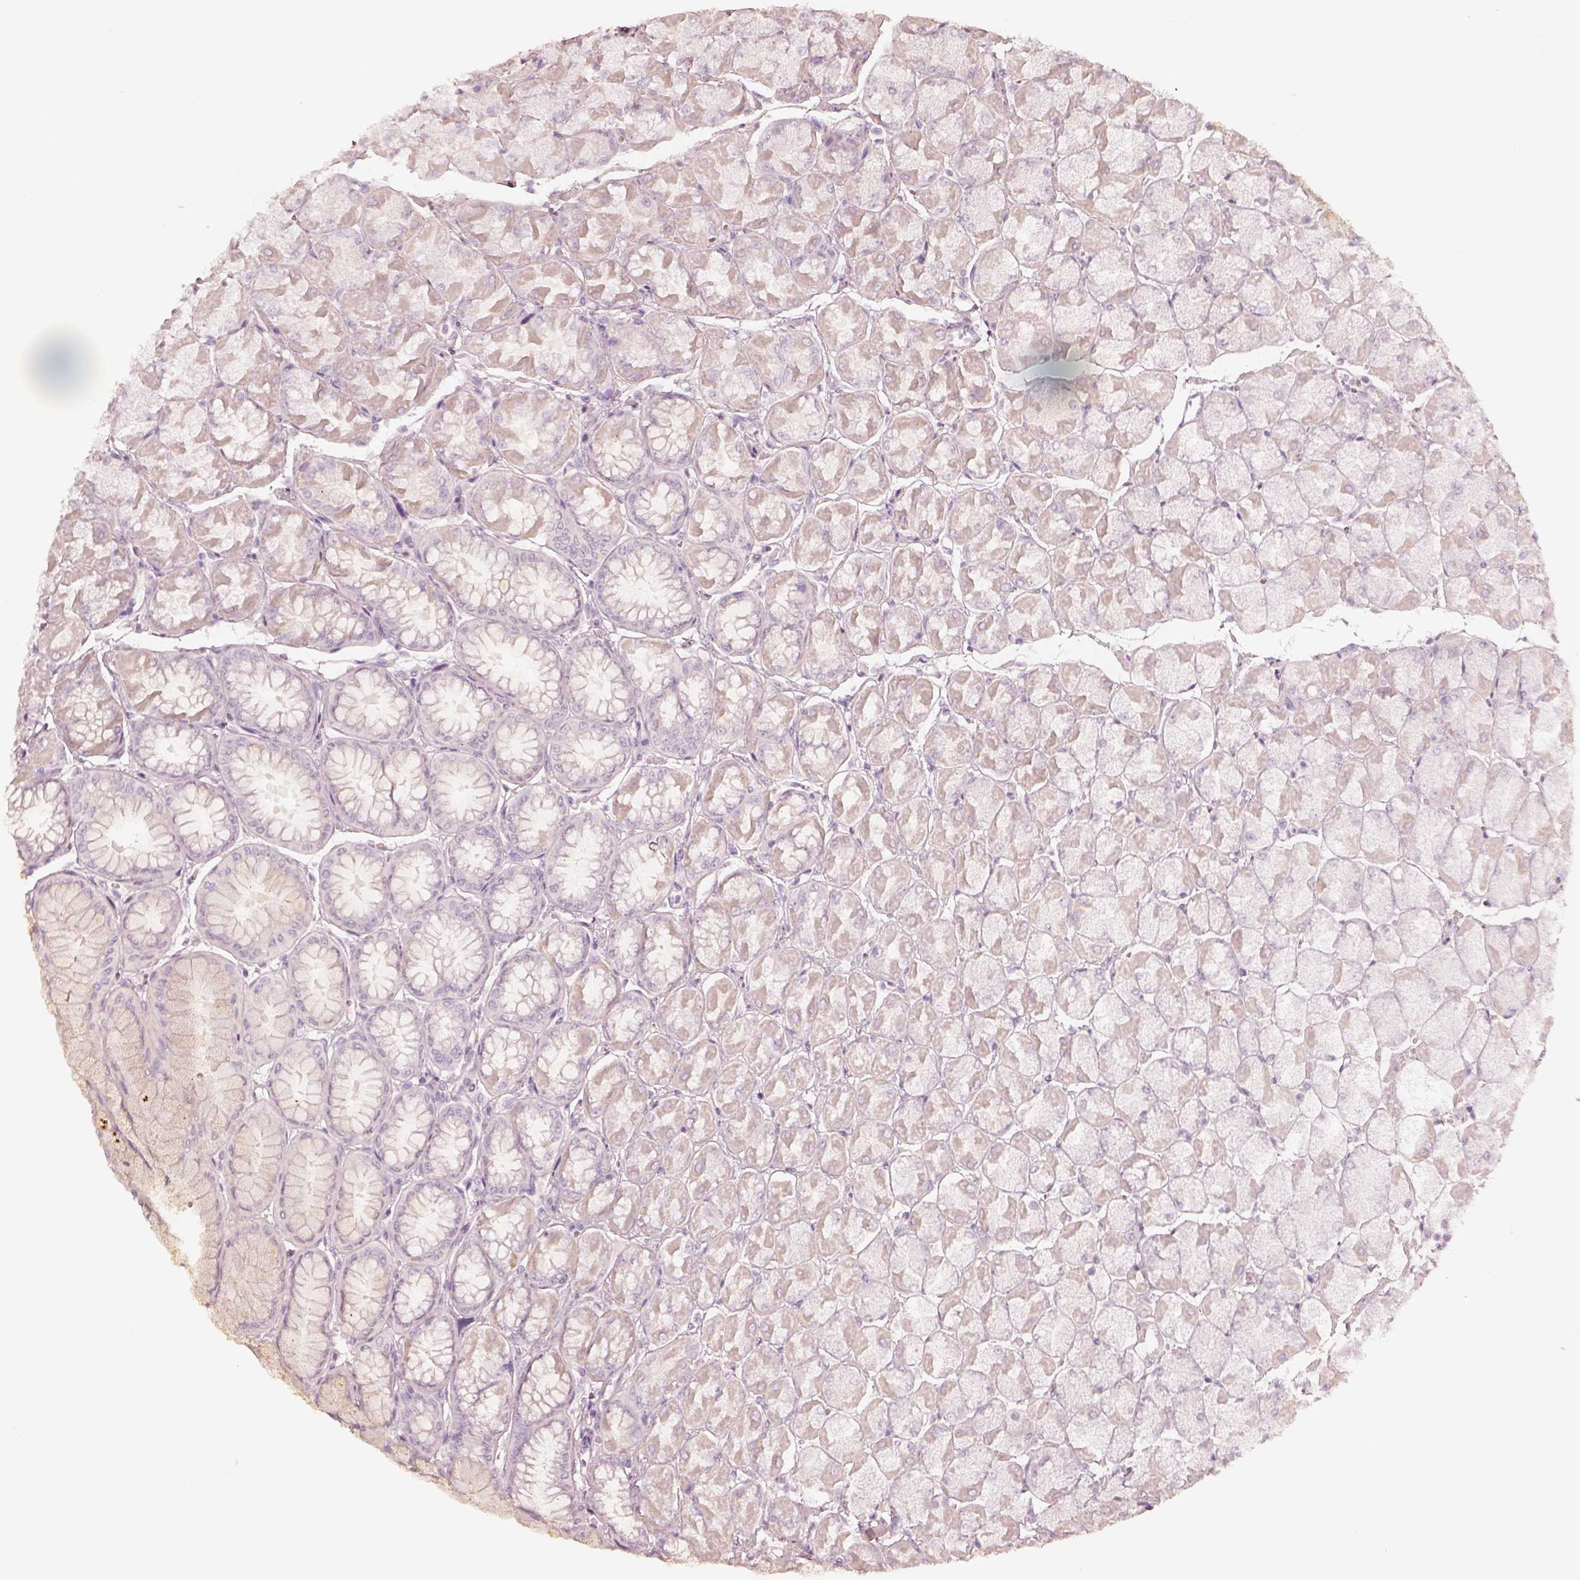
{"staining": {"intensity": "negative", "quantity": "none", "location": "none"}, "tissue": "stomach", "cell_type": "Glandular cells", "image_type": "normal", "snomed": [{"axis": "morphology", "description": "Normal tissue, NOS"}, {"axis": "topography", "description": "Stomach, upper"}], "caption": "IHC micrograph of benign stomach: stomach stained with DAB displays no significant protein positivity in glandular cells. (Stains: DAB (3,3'-diaminobenzidine) immunohistochemistry with hematoxylin counter stain, Microscopy: brightfield microscopy at high magnification).", "gene": "KRT82", "patient": {"sex": "male", "age": 60}}